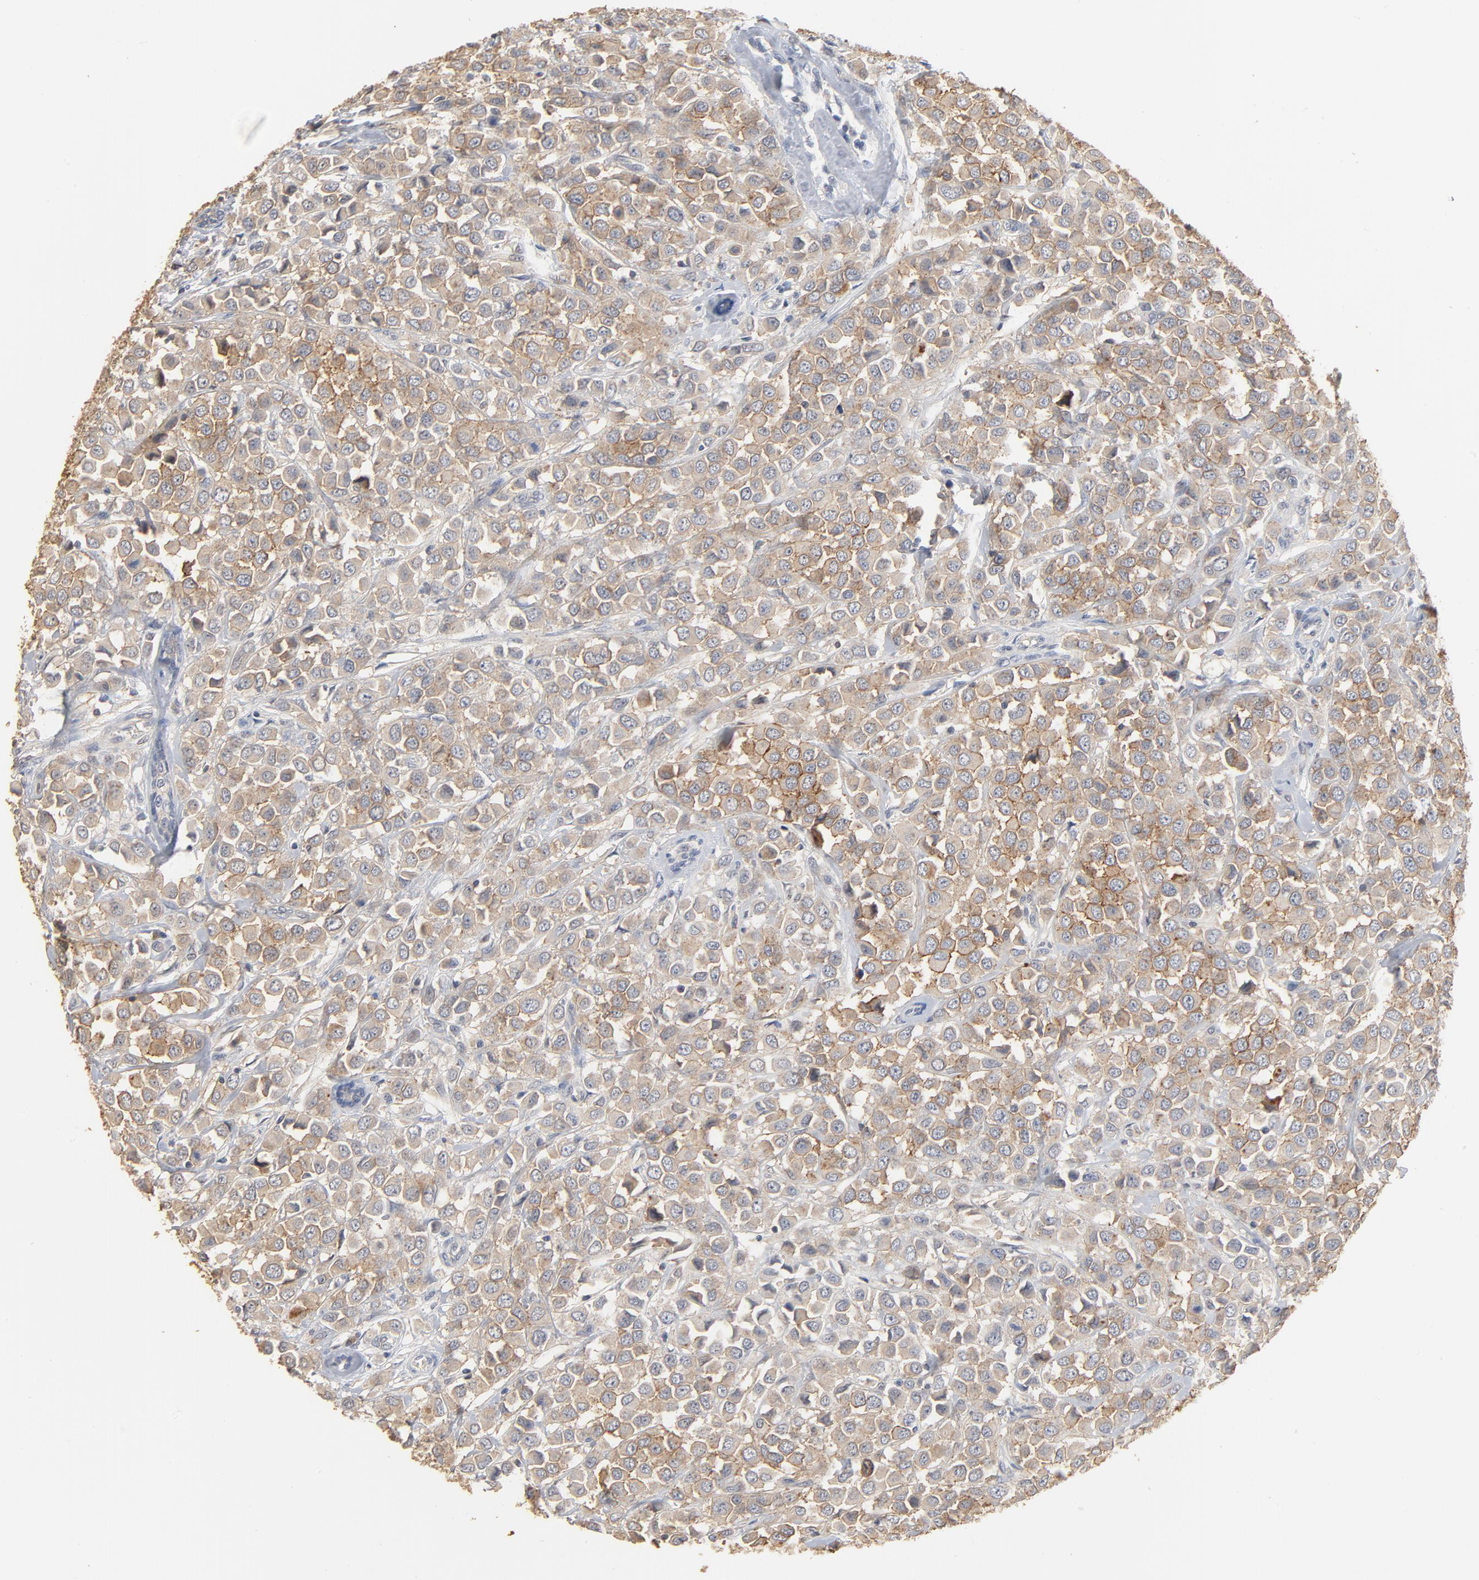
{"staining": {"intensity": "weak", "quantity": ">75%", "location": "cytoplasmic/membranous,nuclear"}, "tissue": "breast cancer", "cell_type": "Tumor cells", "image_type": "cancer", "snomed": [{"axis": "morphology", "description": "Duct carcinoma"}, {"axis": "topography", "description": "Breast"}], "caption": "Tumor cells reveal low levels of weak cytoplasmic/membranous and nuclear expression in approximately >75% of cells in human breast cancer. The protein of interest is stained brown, and the nuclei are stained in blue (DAB IHC with brightfield microscopy, high magnification).", "gene": "EPCAM", "patient": {"sex": "female", "age": 61}}